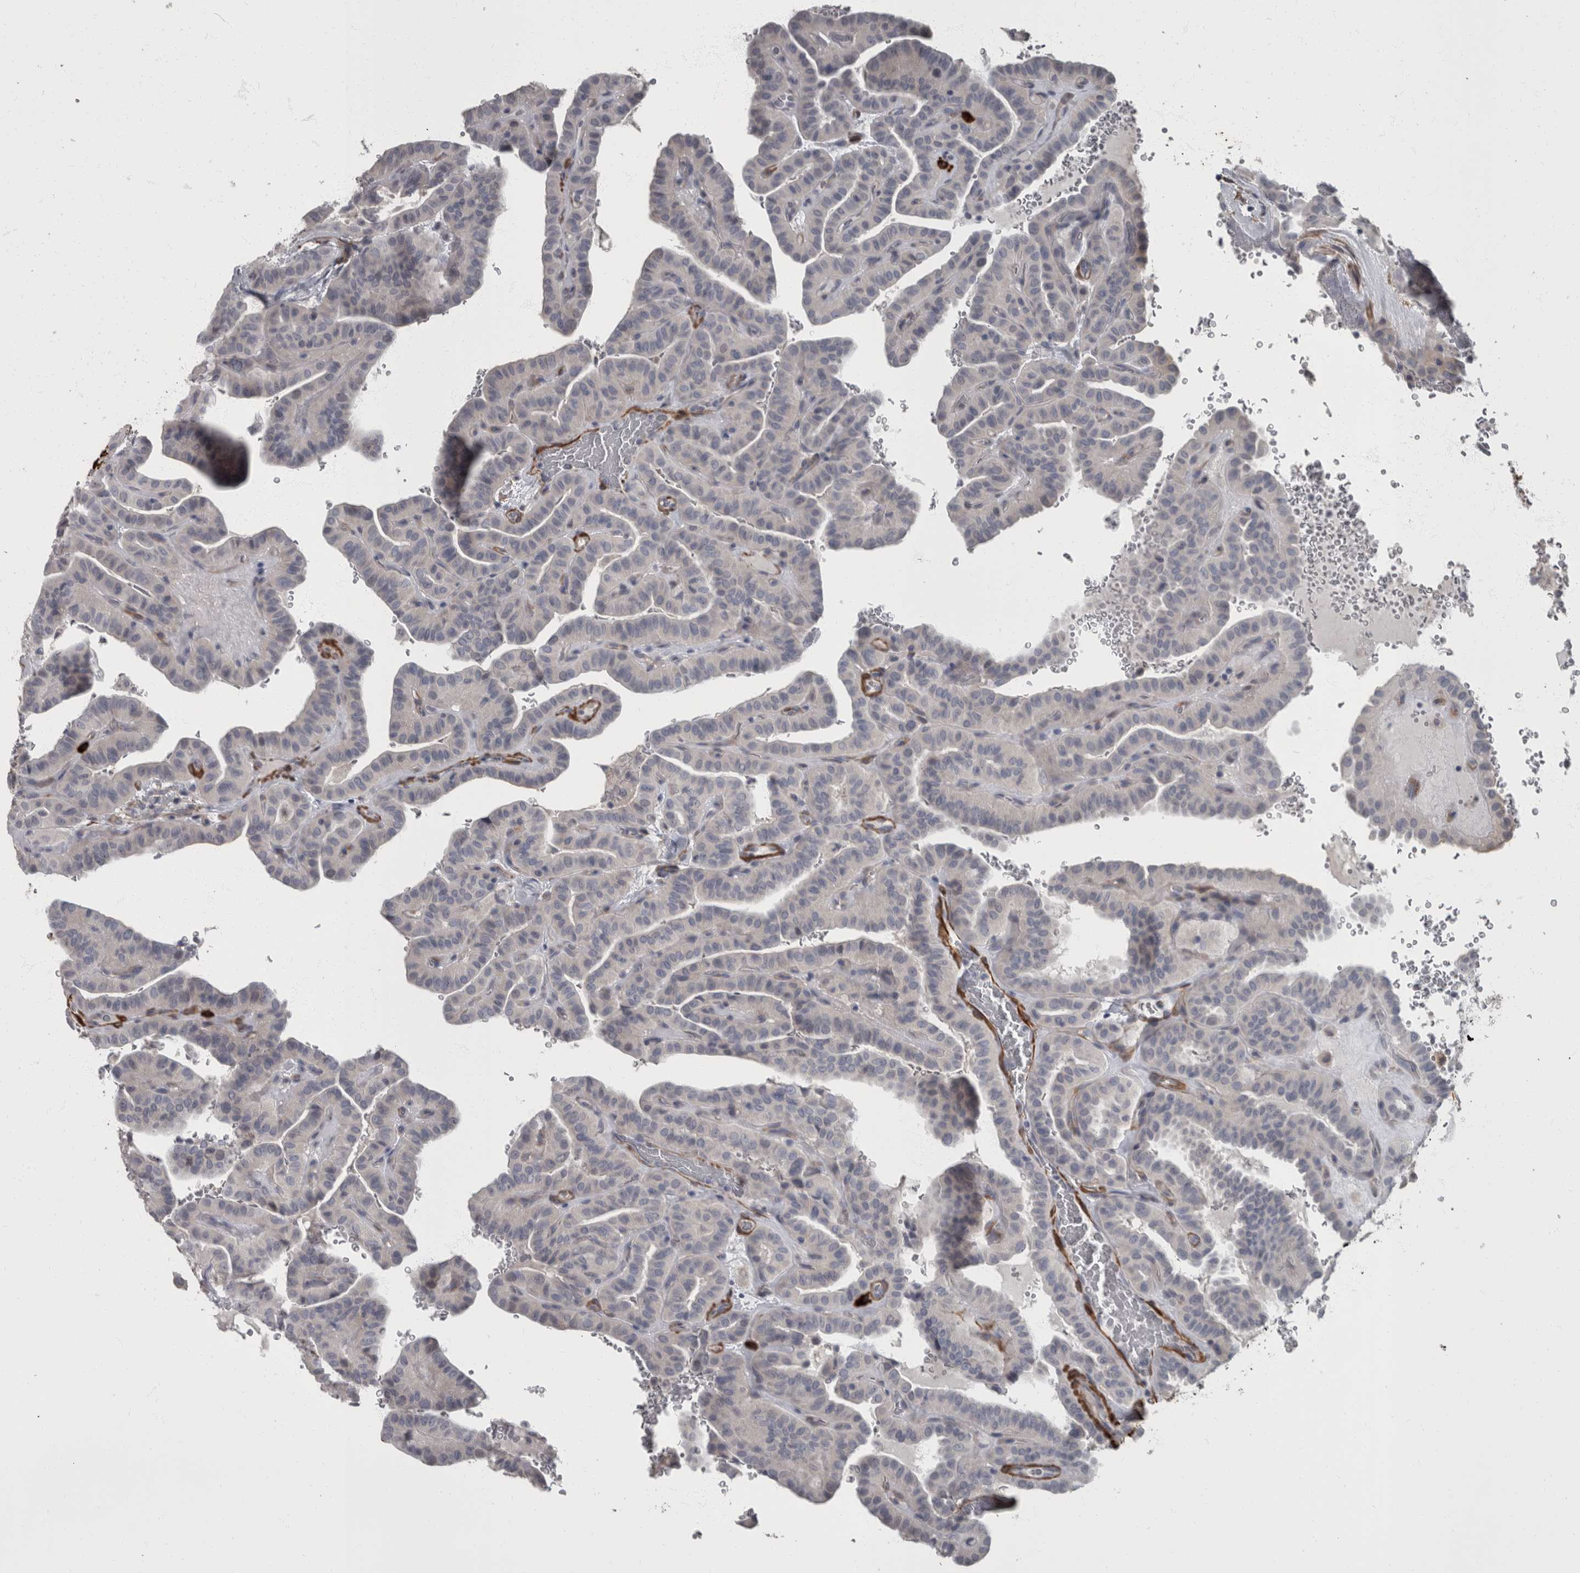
{"staining": {"intensity": "negative", "quantity": "none", "location": "none"}, "tissue": "thyroid cancer", "cell_type": "Tumor cells", "image_type": "cancer", "snomed": [{"axis": "morphology", "description": "Papillary adenocarcinoma, NOS"}, {"axis": "topography", "description": "Thyroid gland"}], "caption": "Immunohistochemistry micrograph of neoplastic tissue: thyroid cancer (papillary adenocarcinoma) stained with DAB (3,3'-diaminobenzidine) displays no significant protein staining in tumor cells. (DAB IHC with hematoxylin counter stain).", "gene": "MASTL", "patient": {"sex": "male", "age": 77}}